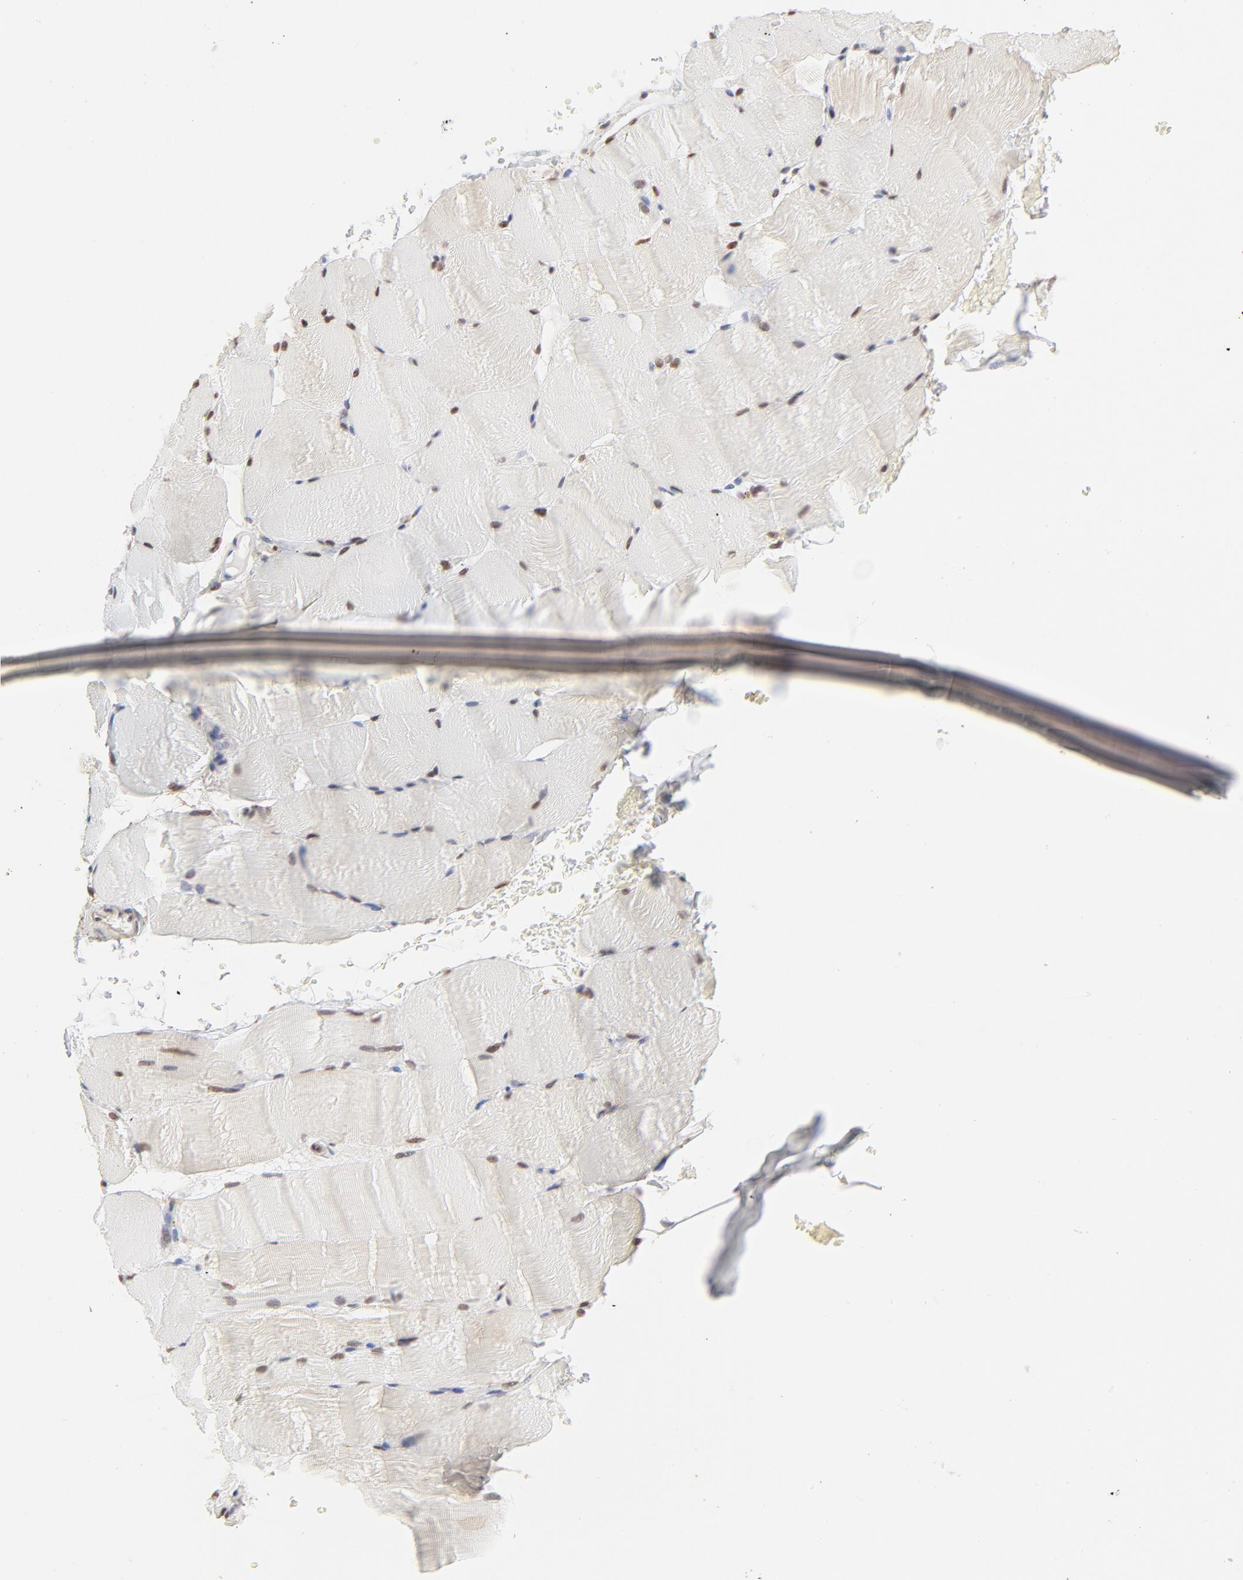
{"staining": {"intensity": "moderate", "quantity": "<25%", "location": "nuclear"}, "tissue": "skeletal muscle", "cell_type": "Myocytes", "image_type": "normal", "snomed": [{"axis": "morphology", "description": "Normal tissue, NOS"}, {"axis": "topography", "description": "Skeletal muscle"}], "caption": "Immunohistochemical staining of benign skeletal muscle displays low levels of moderate nuclear staining in approximately <25% of myocytes.", "gene": "PBX1", "patient": {"sex": "female", "age": 37}}